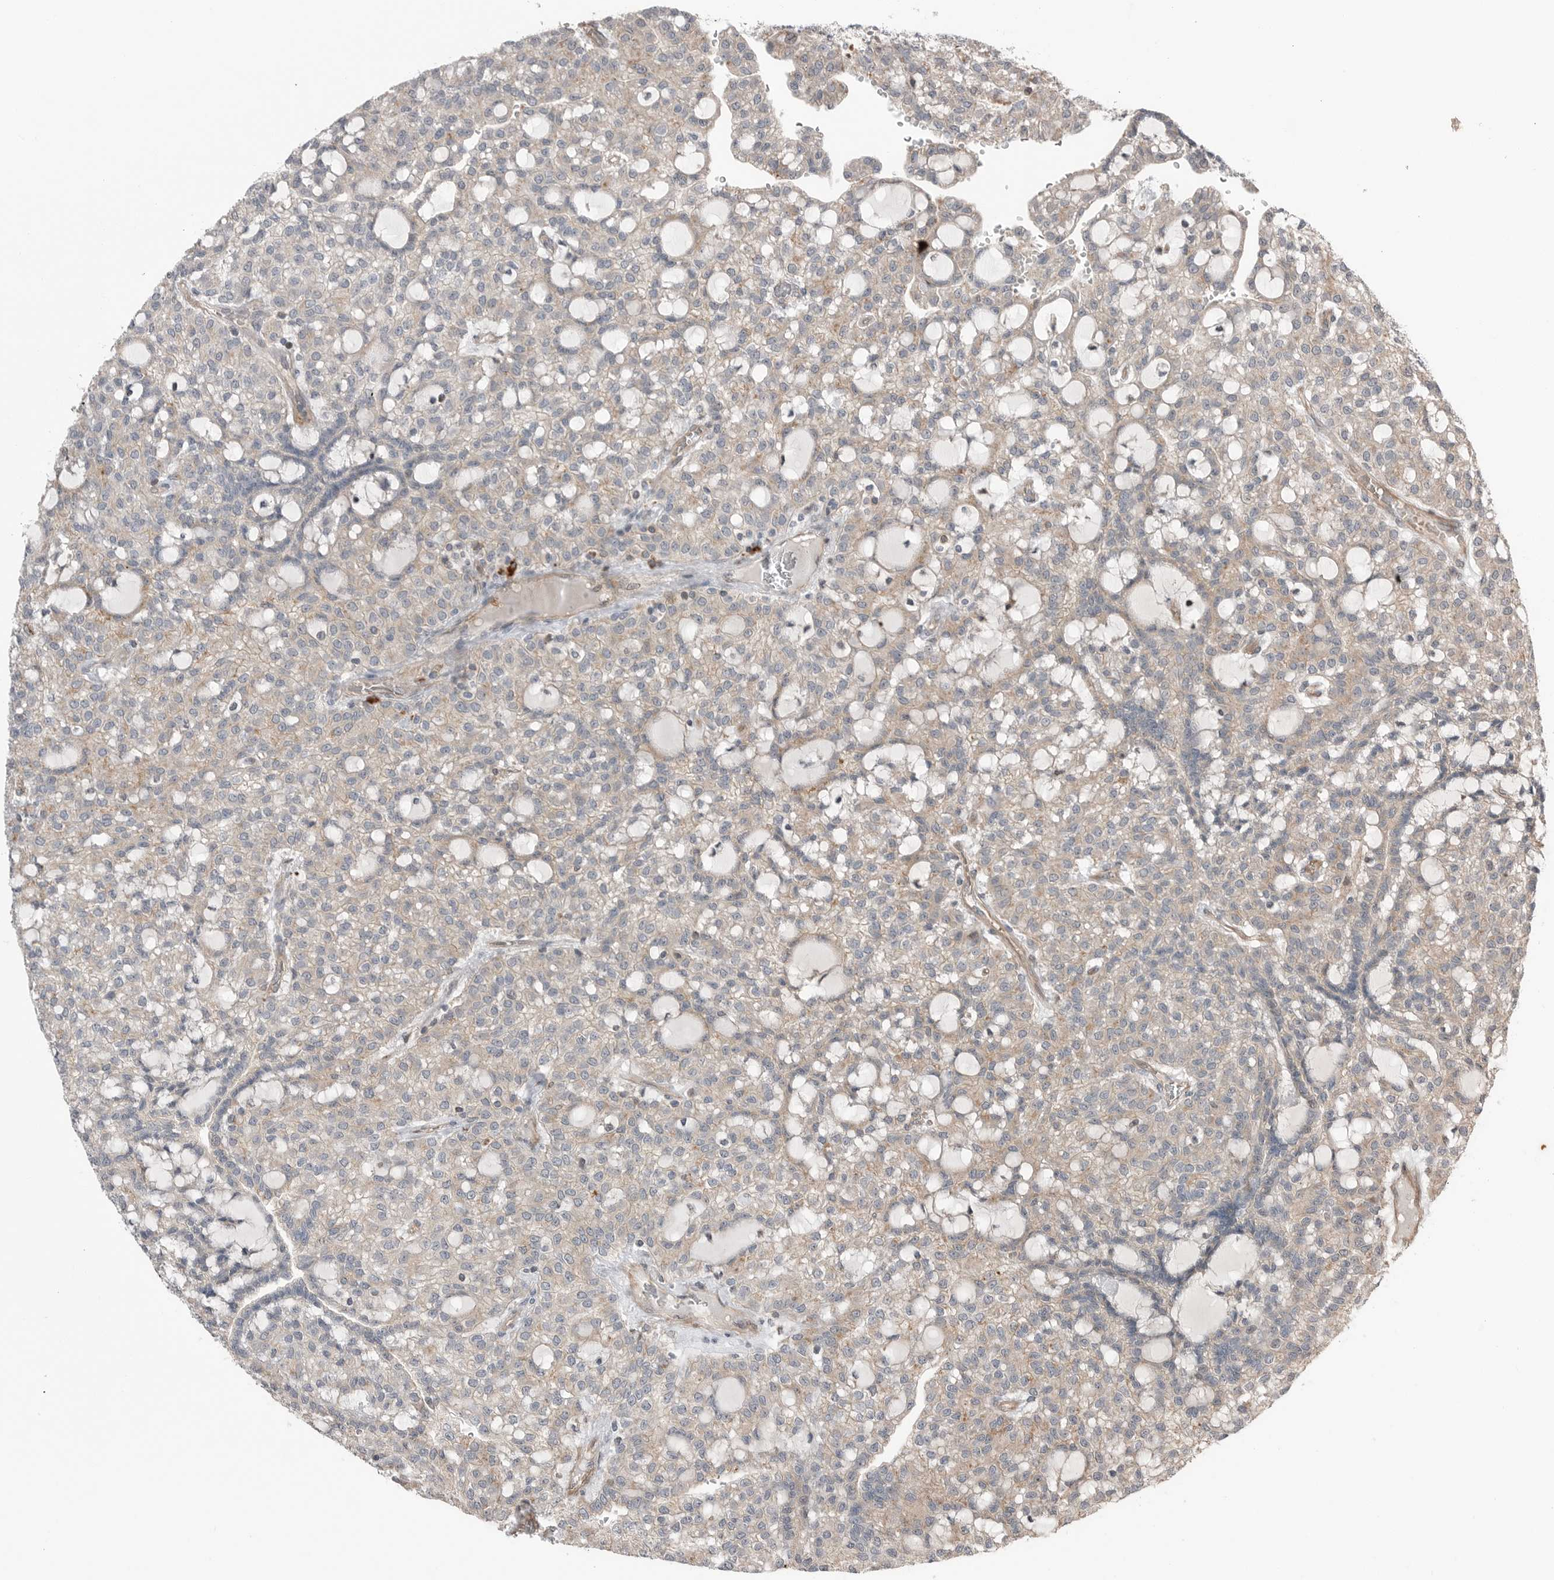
{"staining": {"intensity": "weak", "quantity": "<25%", "location": "cytoplasmic/membranous"}, "tissue": "renal cancer", "cell_type": "Tumor cells", "image_type": "cancer", "snomed": [{"axis": "morphology", "description": "Adenocarcinoma, NOS"}, {"axis": "topography", "description": "Kidney"}], "caption": "High magnification brightfield microscopy of renal adenocarcinoma stained with DAB (brown) and counterstained with hematoxylin (blue): tumor cells show no significant positivity. (DAB (3,3'-diaminobenzidine) IHC with hematoxylin counter stain).", "gene": "PEAK1", "patient": {"sex": "male", "age": 63}}